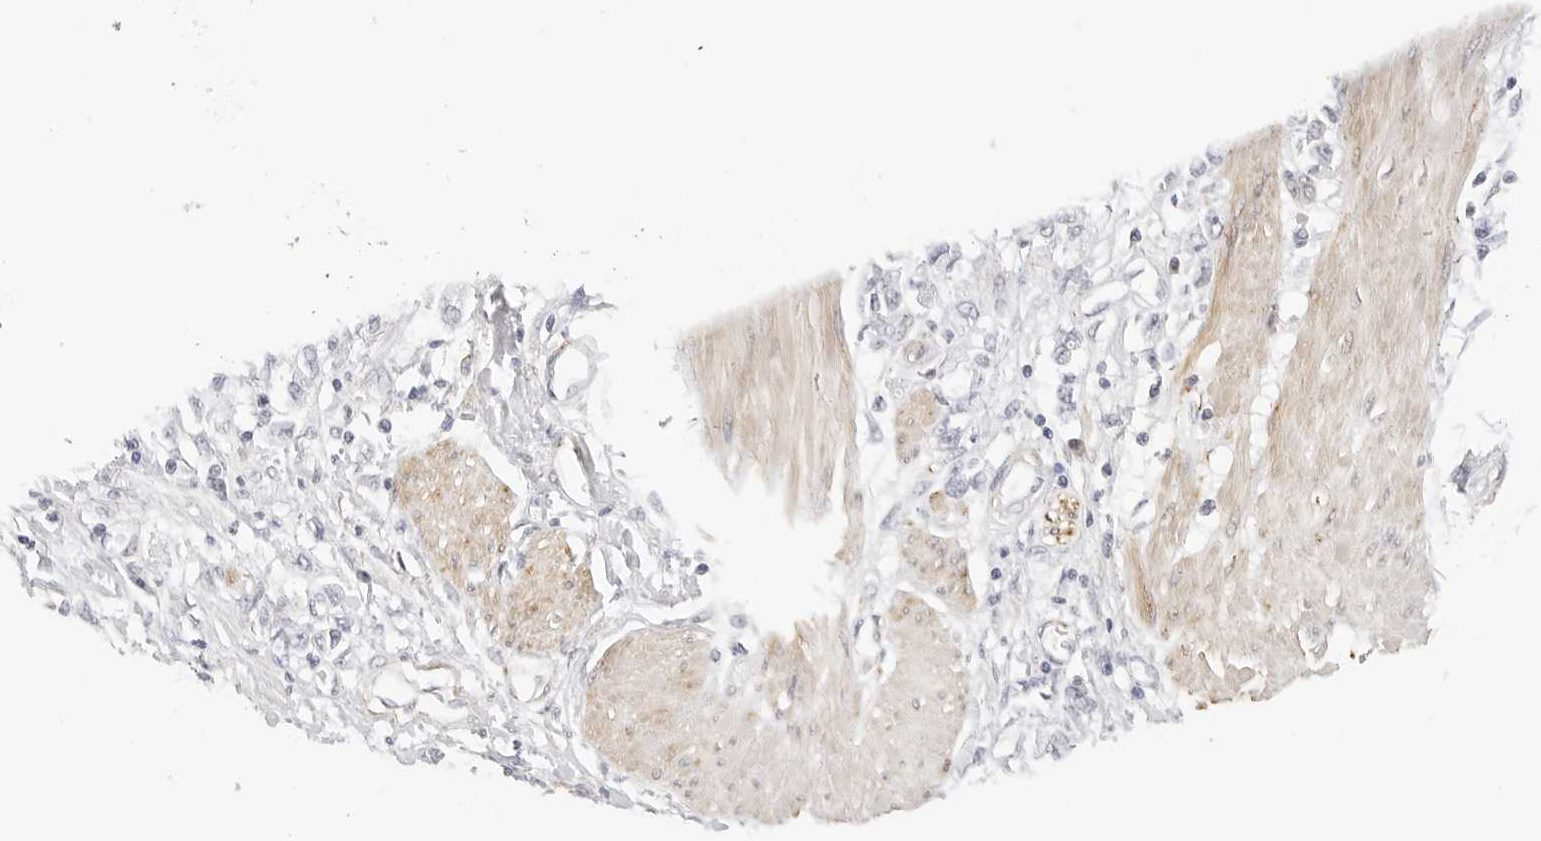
{"staining": {"intensity": "negative", "quantity": "none", "location": "none"}, "tissue": "stomach cancer", "cell_type": "Tumor cells", "image_type": "cancer", "snomed": [{"axis": "morphology", "description": "Adenocarcinoma, NOS"}, {"axis": "topography", "description": "Stomach"}], "caption": "The photomicrograph reveals no significant expression in tumor cells of stomach adenocarcinoma. (DAB immunohistochemistry, high magnification).", "gene": "PCDH19", "patient": {"sex": "female", "age": 76}}